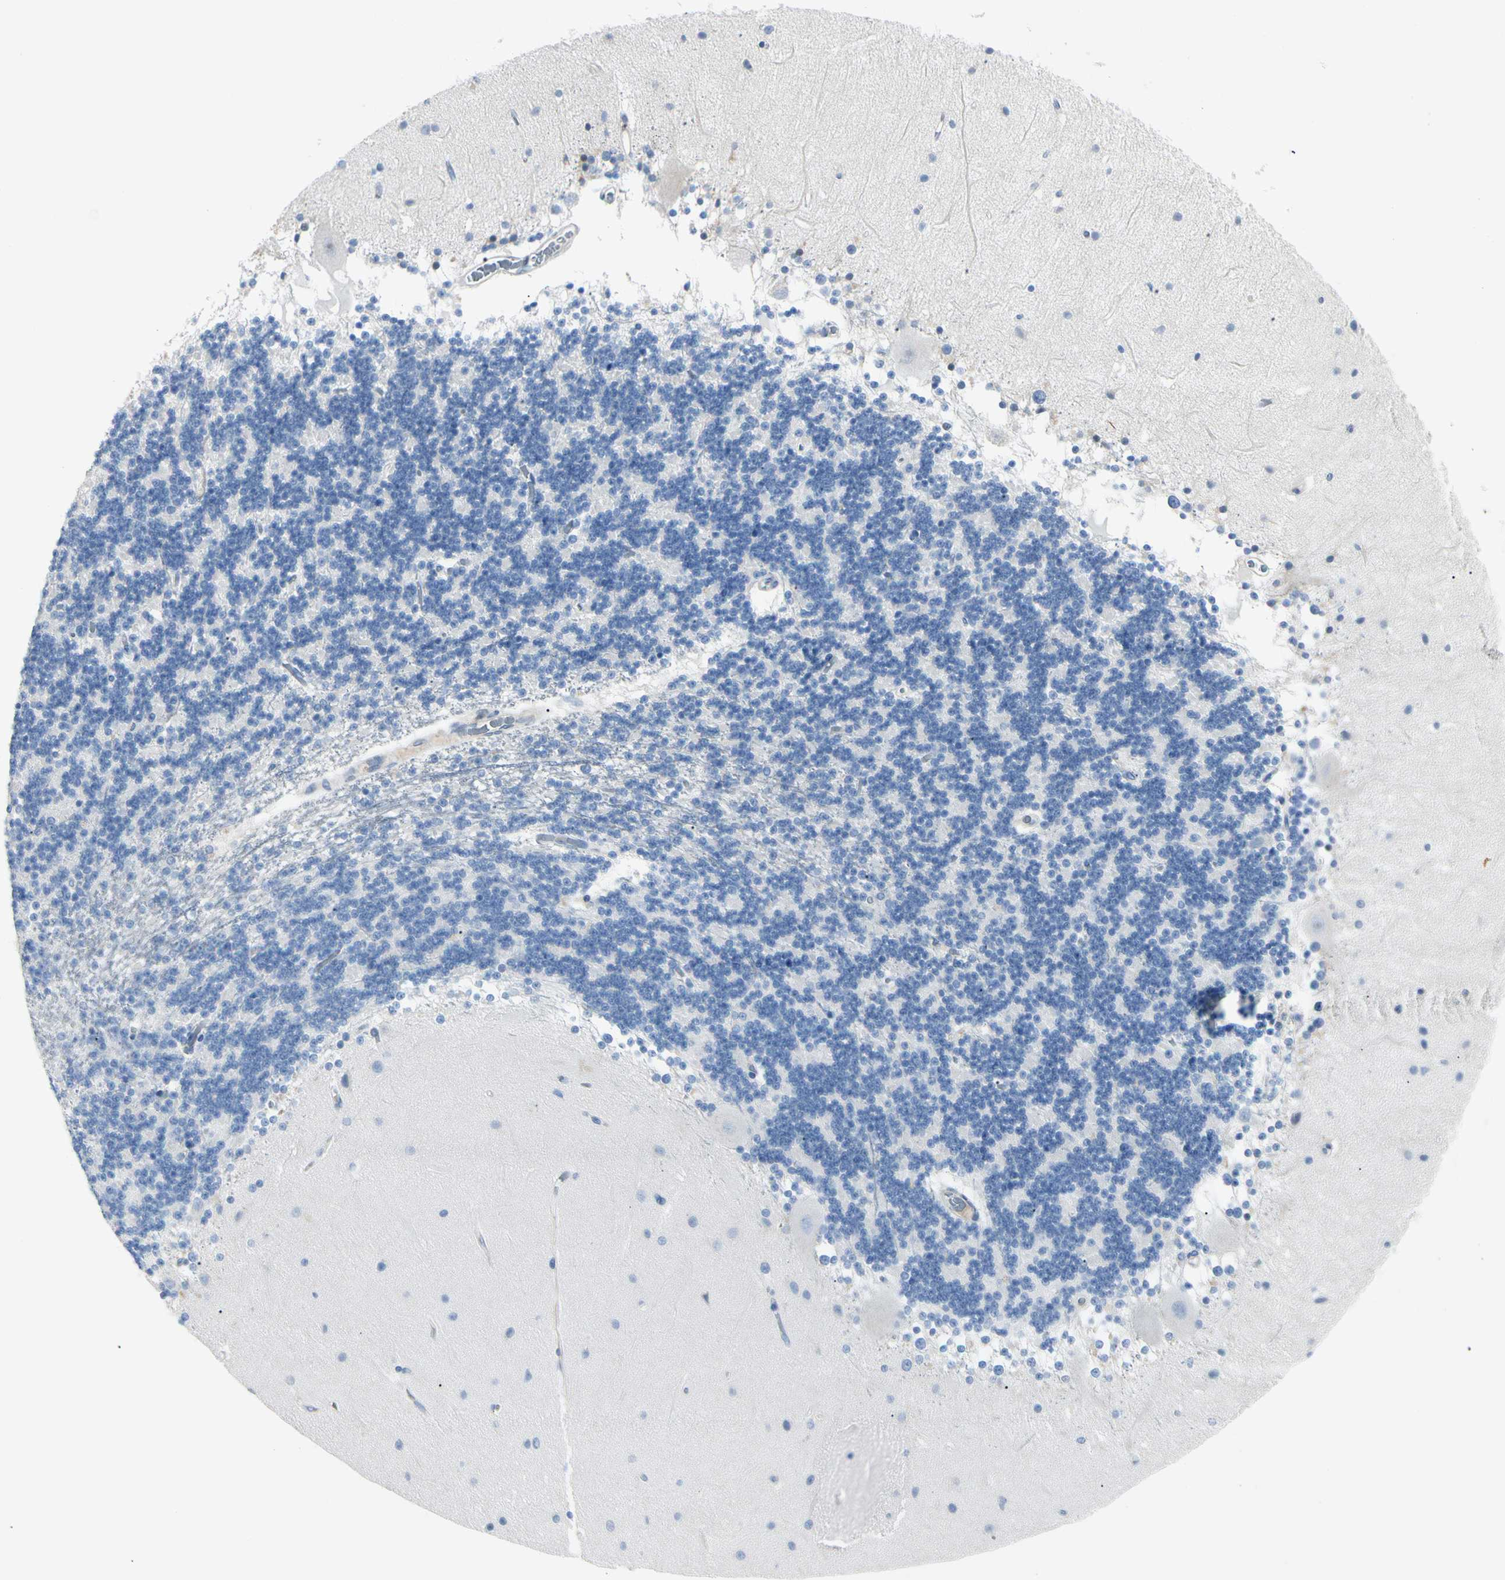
{"staining": {"intensity": "negative", "quantity": "none", "location": "none"}, "tissue": "cerebellum", "cell_type": "Cells in granular layer", "image_type": "normal", "snomed": [{"axis": "morphology", "description": "Normal tissue, NOS"}, {"axis": "topography", "description": "Cerebellum"}], "caption": "Protein analysis of normal cerebellum reveals no significant expression in cells in granular layer. (DAB (3,3'-diaminobenzidine) IHC, high magnification).", "gene": "NFKB2", "patient": {"sex": "female", "age": 54}}